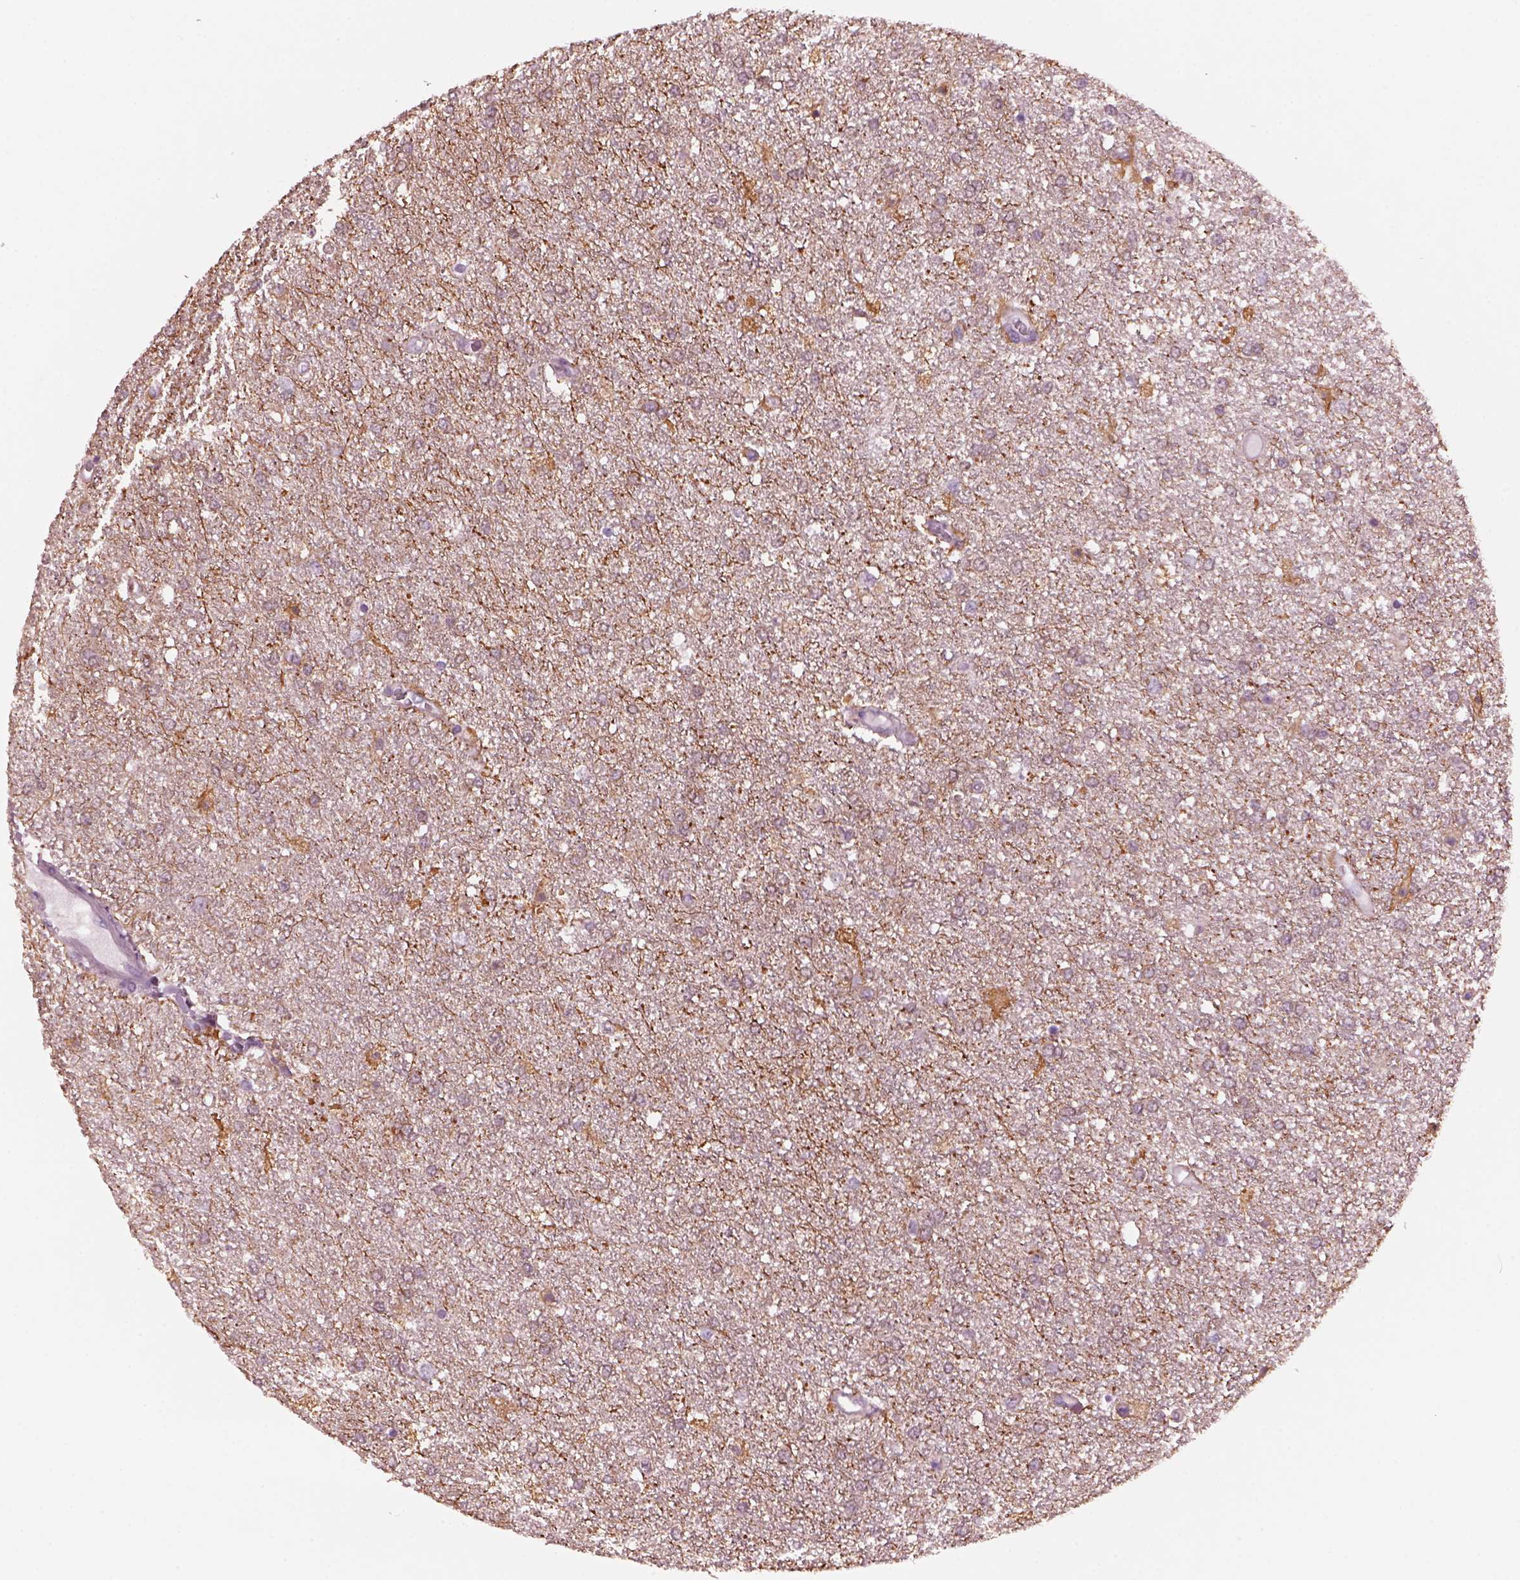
{"staining": {"intensity": "weak", "quantity": ">75%", "location": "cytoplasmic/membranous"}, "tissue": "glioma", "cell_type": "Tumor cells", "image_type": "cancer", "snomed": [{"axis": "morphology", "description": "Glioma, malignant, High grade"}, {"axis": "topography", "description": "Brain"}], "caption": "Immunohistochemical staining of high-grade glioma (malignant) displays weak cytoplasmic/membranous protein positivity in about >75% of tumor cells. (Stains: DAB (3,3'-diaminobenzidine) in brown, nuclei in blue, Microscopy: brightfield microscopy at high magnification).", "gene": "SHTN1", "patient": {"sex": "female", "age": 61}}